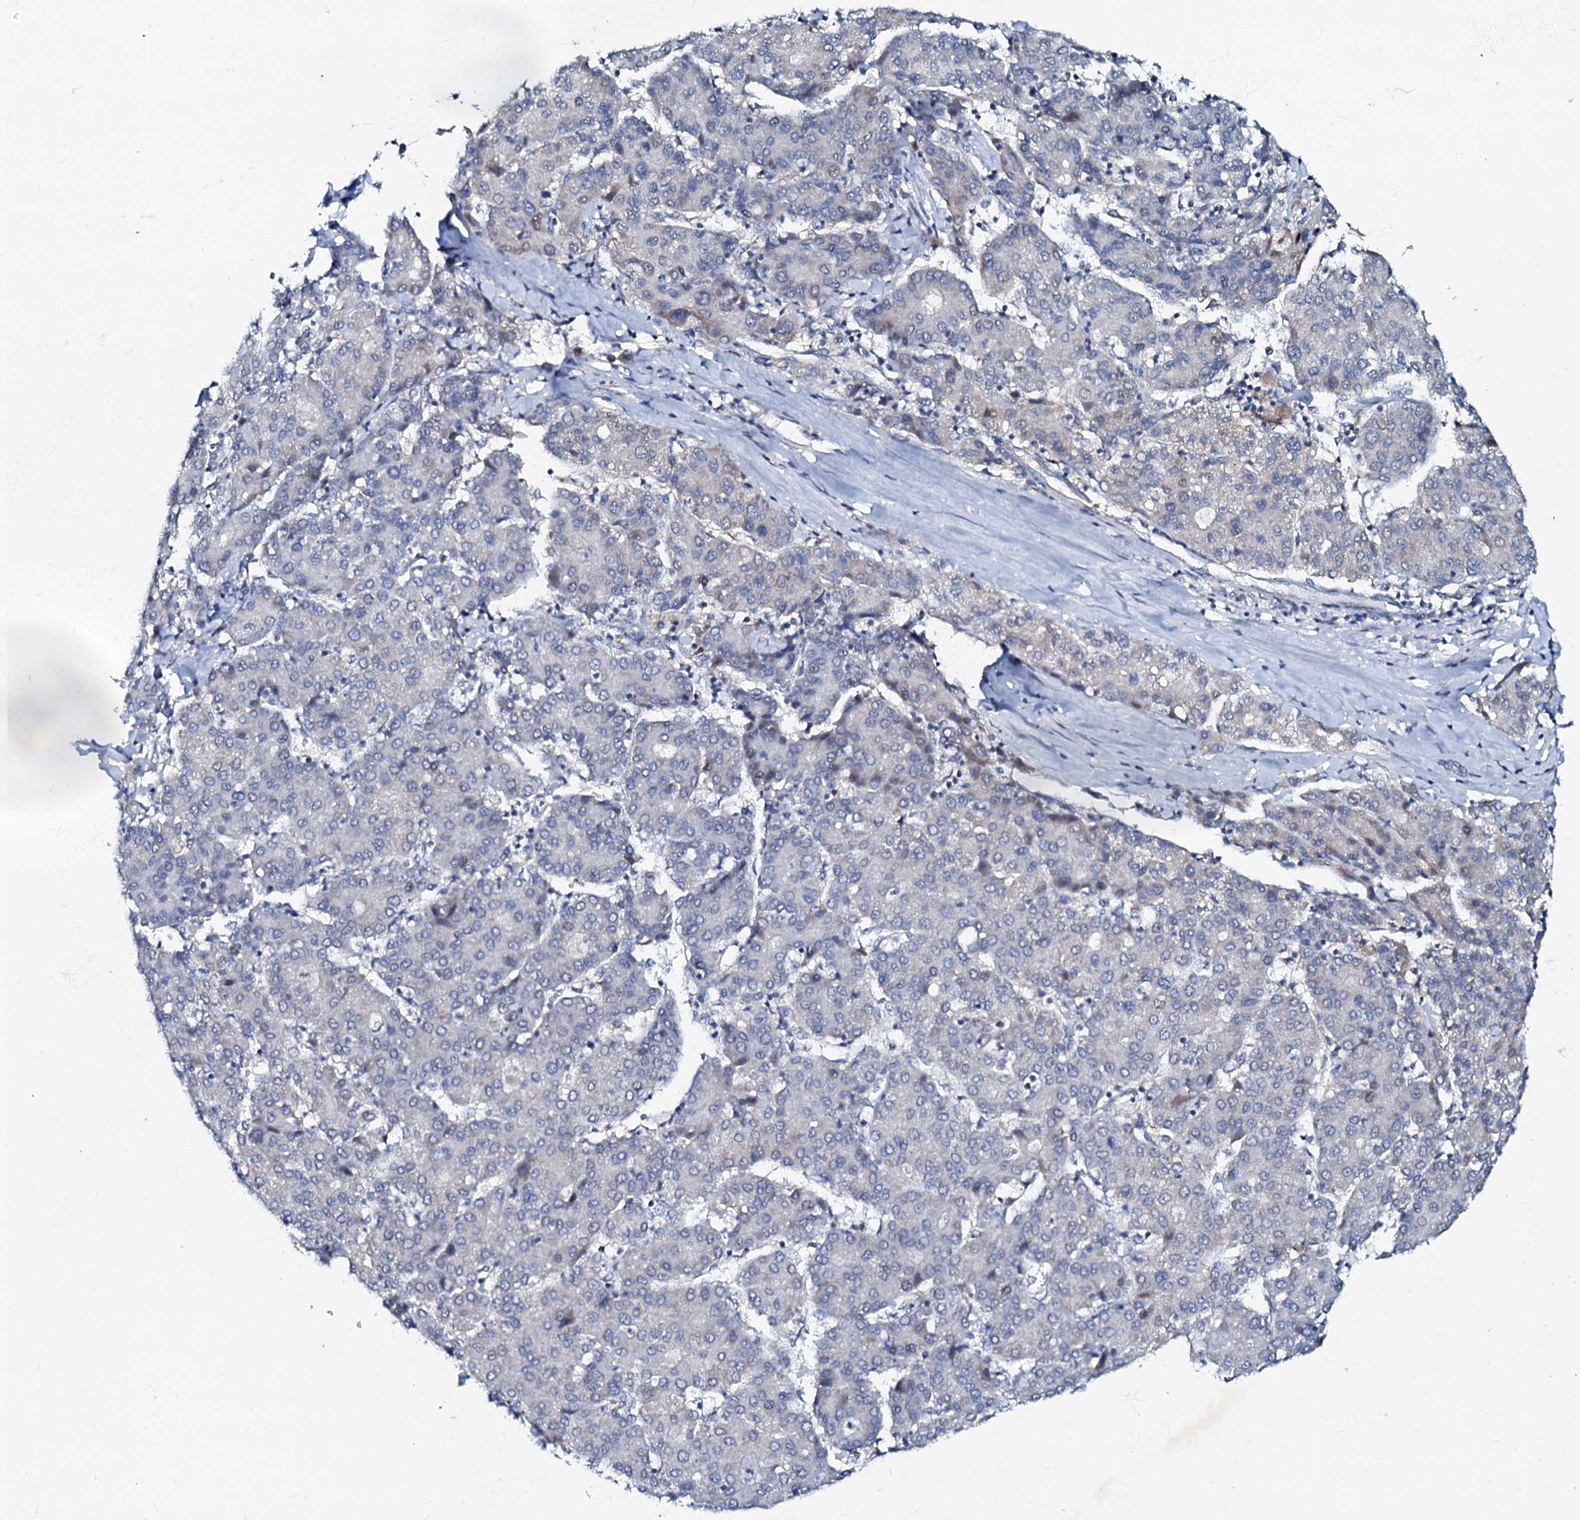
{"staining": {"intensity": "negative", "quantity": "none", "location": "none"}, "tissue": "liver cancer", "cell_type": "Tumor cells", "image_type": "cancer", "snomed": [{"axis": "morphology", "description": "Carcinoma, Hepatocellular, NOS"}, {"axis": "topography", "description": "Liver"}], "caption": "The histopathology image displays no significant expression in tumor cells of liver cancer (hepatocellular carcinoma).", "gene": "MRPL51", "patient": {"sex": "male", "age": 65}}